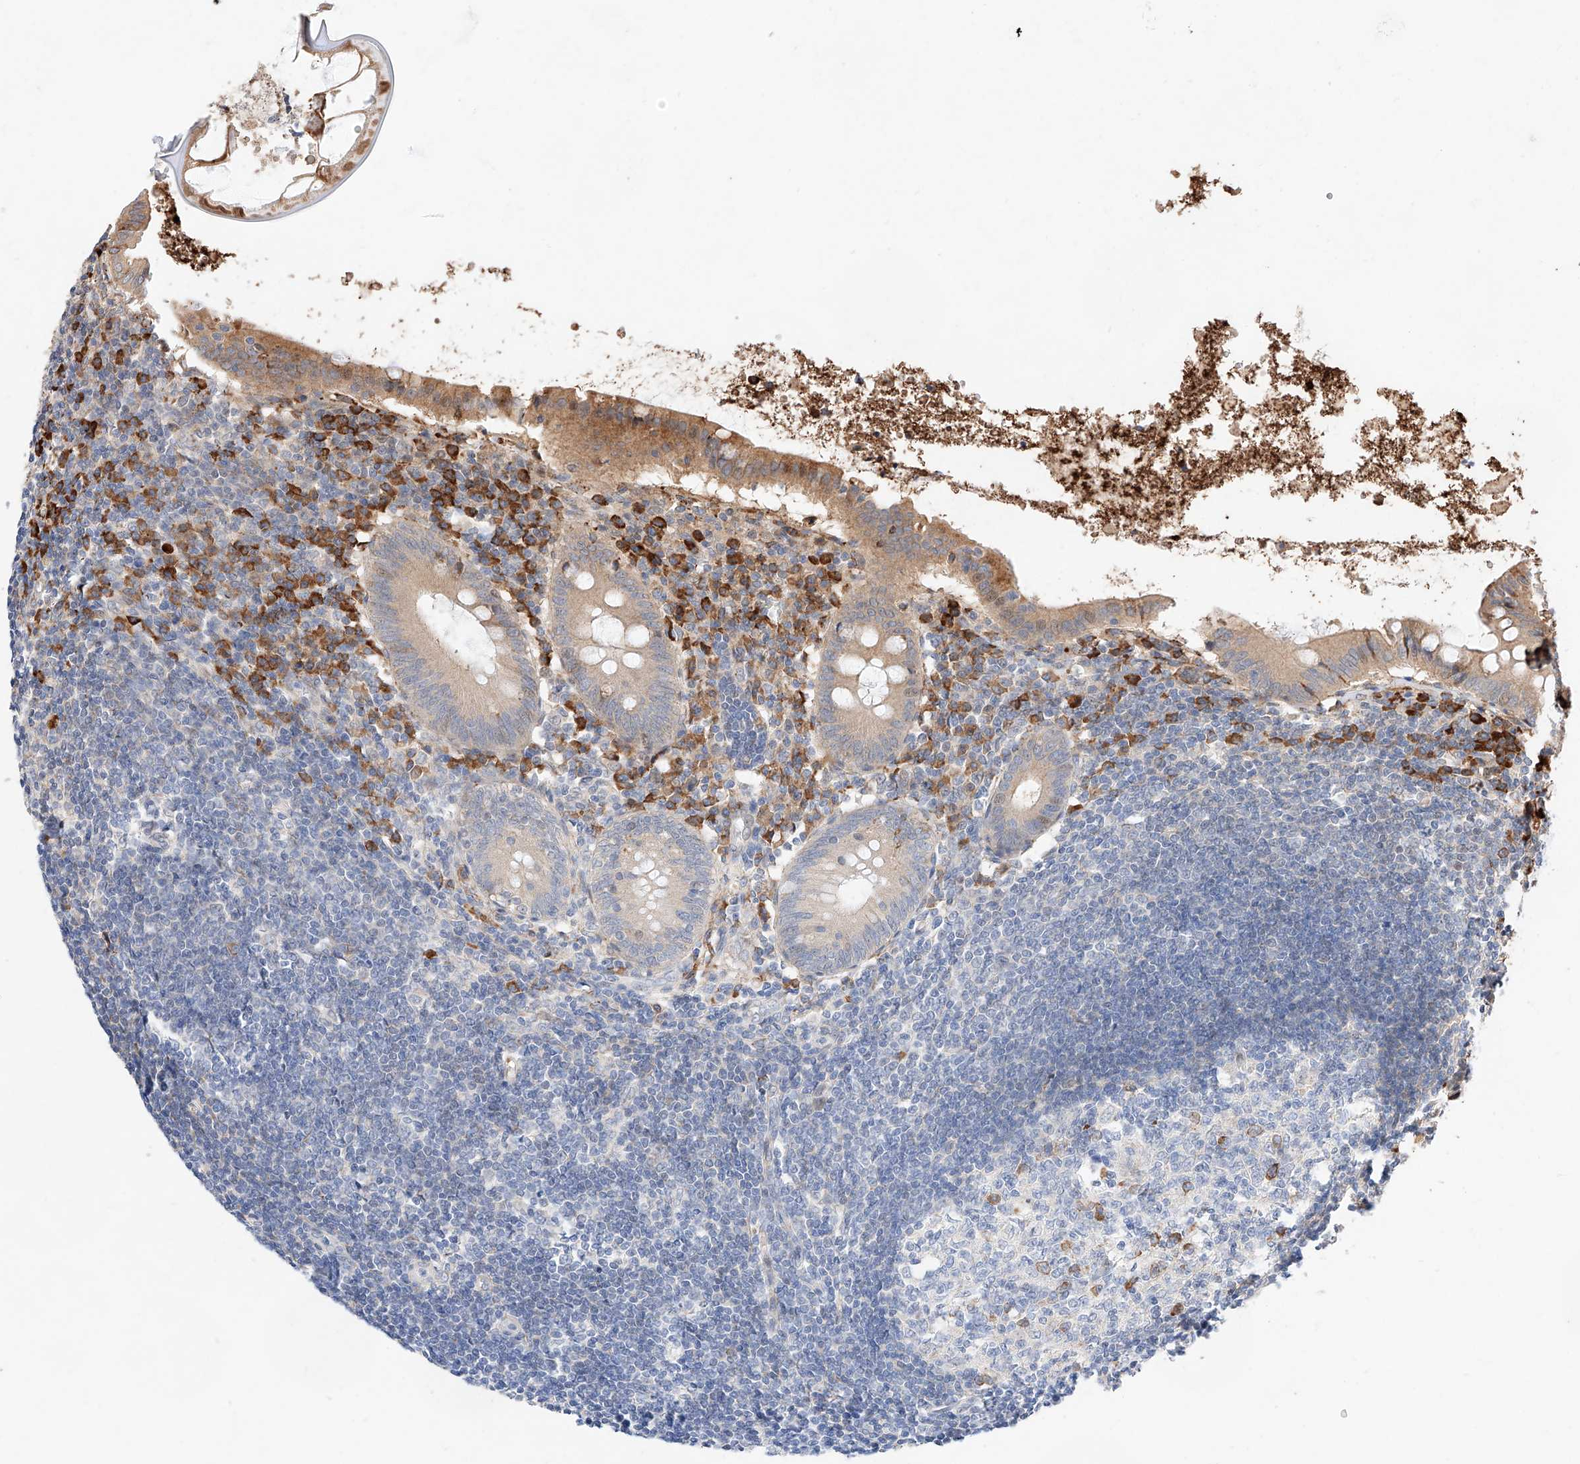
{"staining": {"intensity": "moderate", "quantity": "<25%", "location": "cytoplasmic/membranous"}, "tissue": "appendix", "cell_type": "Glandular cells", "image_type": "normal", "snomed": [{"axis": "morphology", "description": "Normal tissue, NOS"}, {"axis": "topography", "description": "Appendix"}], "caption": "The photomicrograph exhibits immunohistochemical staining of benign appendix. There is moderate cytoplasmic/membranous staining is seen in approximately <25% of glandular cells.", "gene": "ATP9B", "patient": {"sex": "female", "age": 54}}